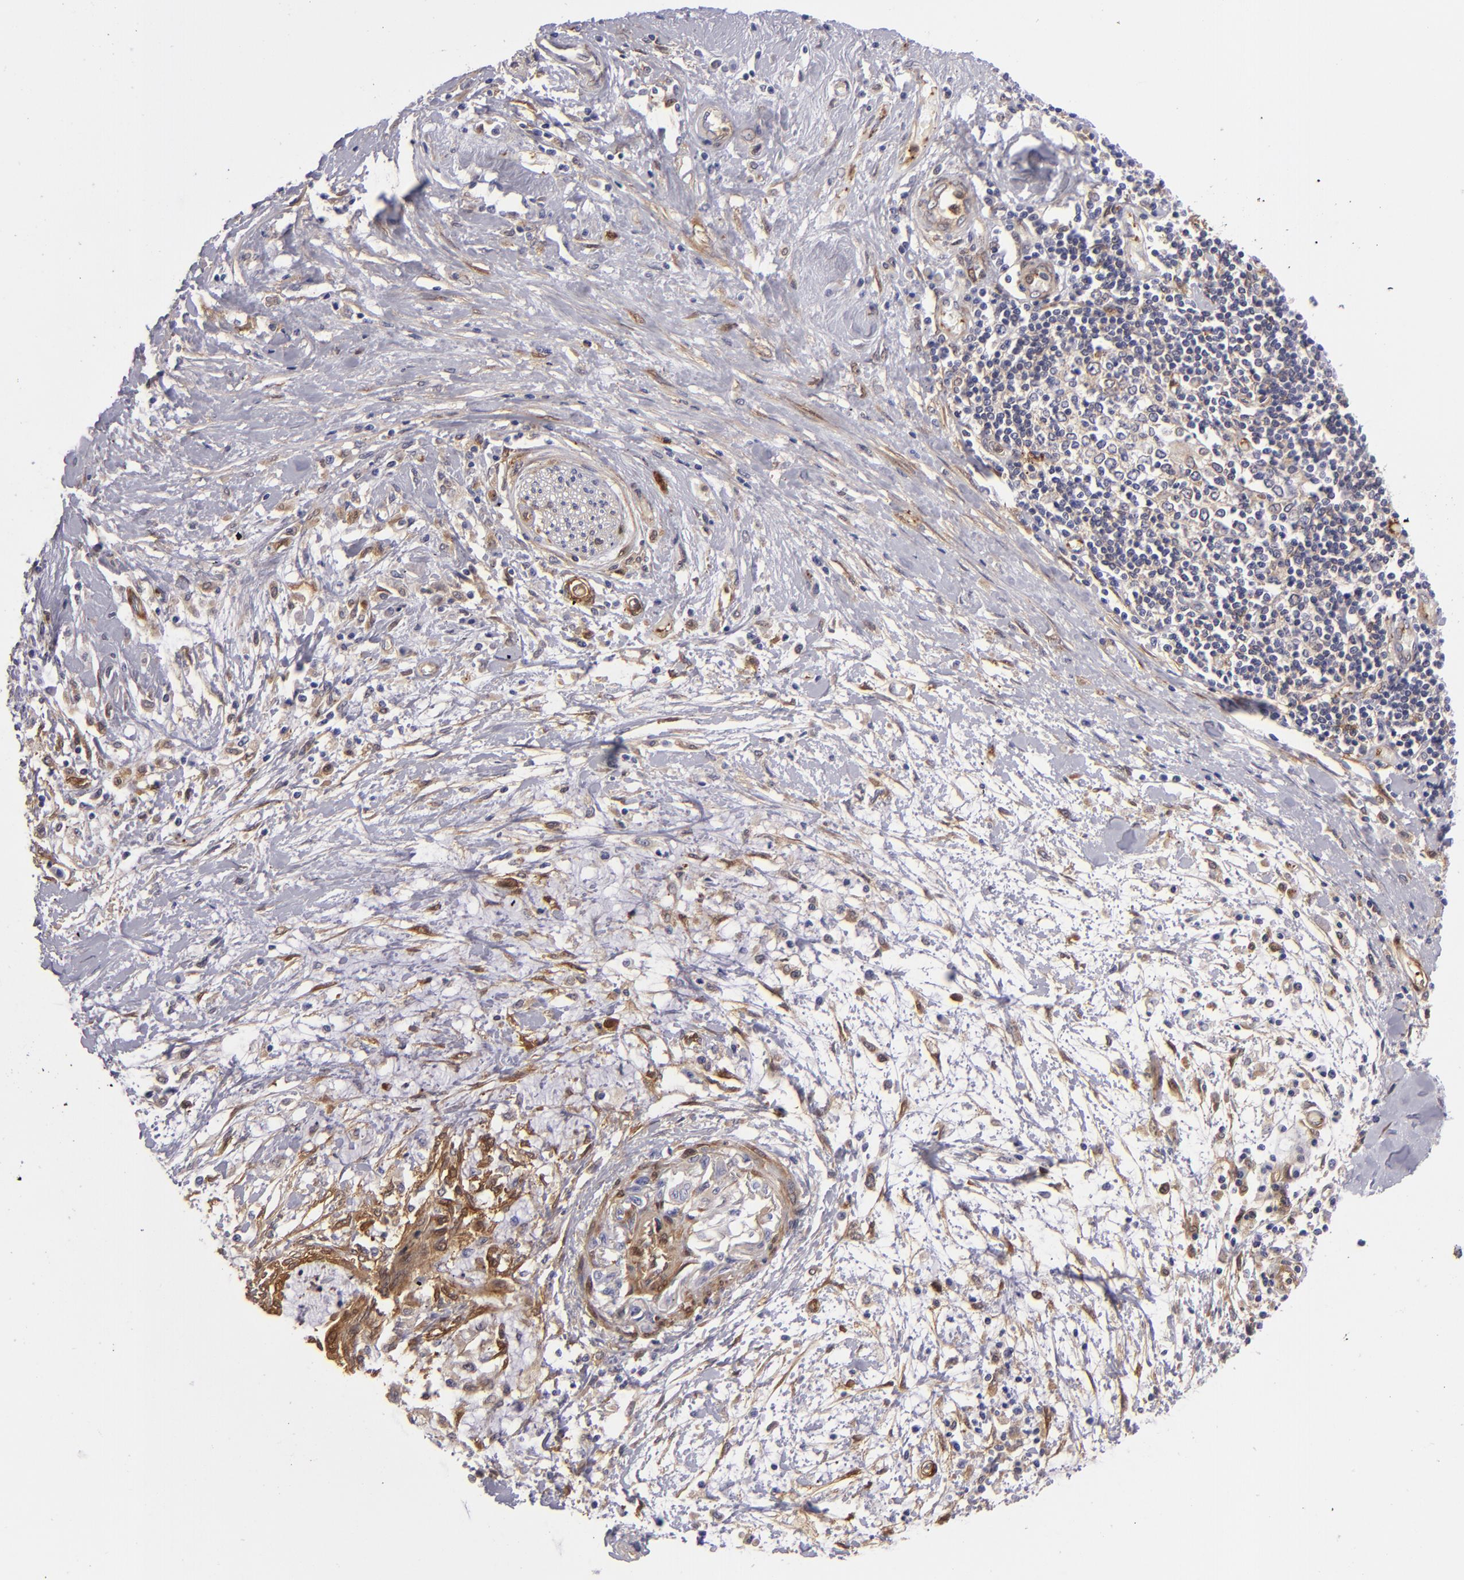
{"staining": {"intensity": "weak", "quantity": "25%-75%", "location": "cytoplasmic/membranous"}, "tissue": "pancreatic cancer", "cell_type": "Tumor cells", "image_type": "cancer", "snomed": [{"axis": "morphology", "description": "Adenocarcinoma, NOS"}, {"axis": "topography", "description": "Pancreas"}], "caption": "Protein analysis of pancreatic cancer (adenocarcinoma) tissue shows weak cytoplasmic/membranous staining in about 25%-75% of tumor cells. The staining was performed using DAB to visualize the protein expression in brown, while the nuclei were stained in blue with hematoxylin (Magnification: 20x).", "gene": "VCL", "patient": {"sex": "female", "age": 64}}